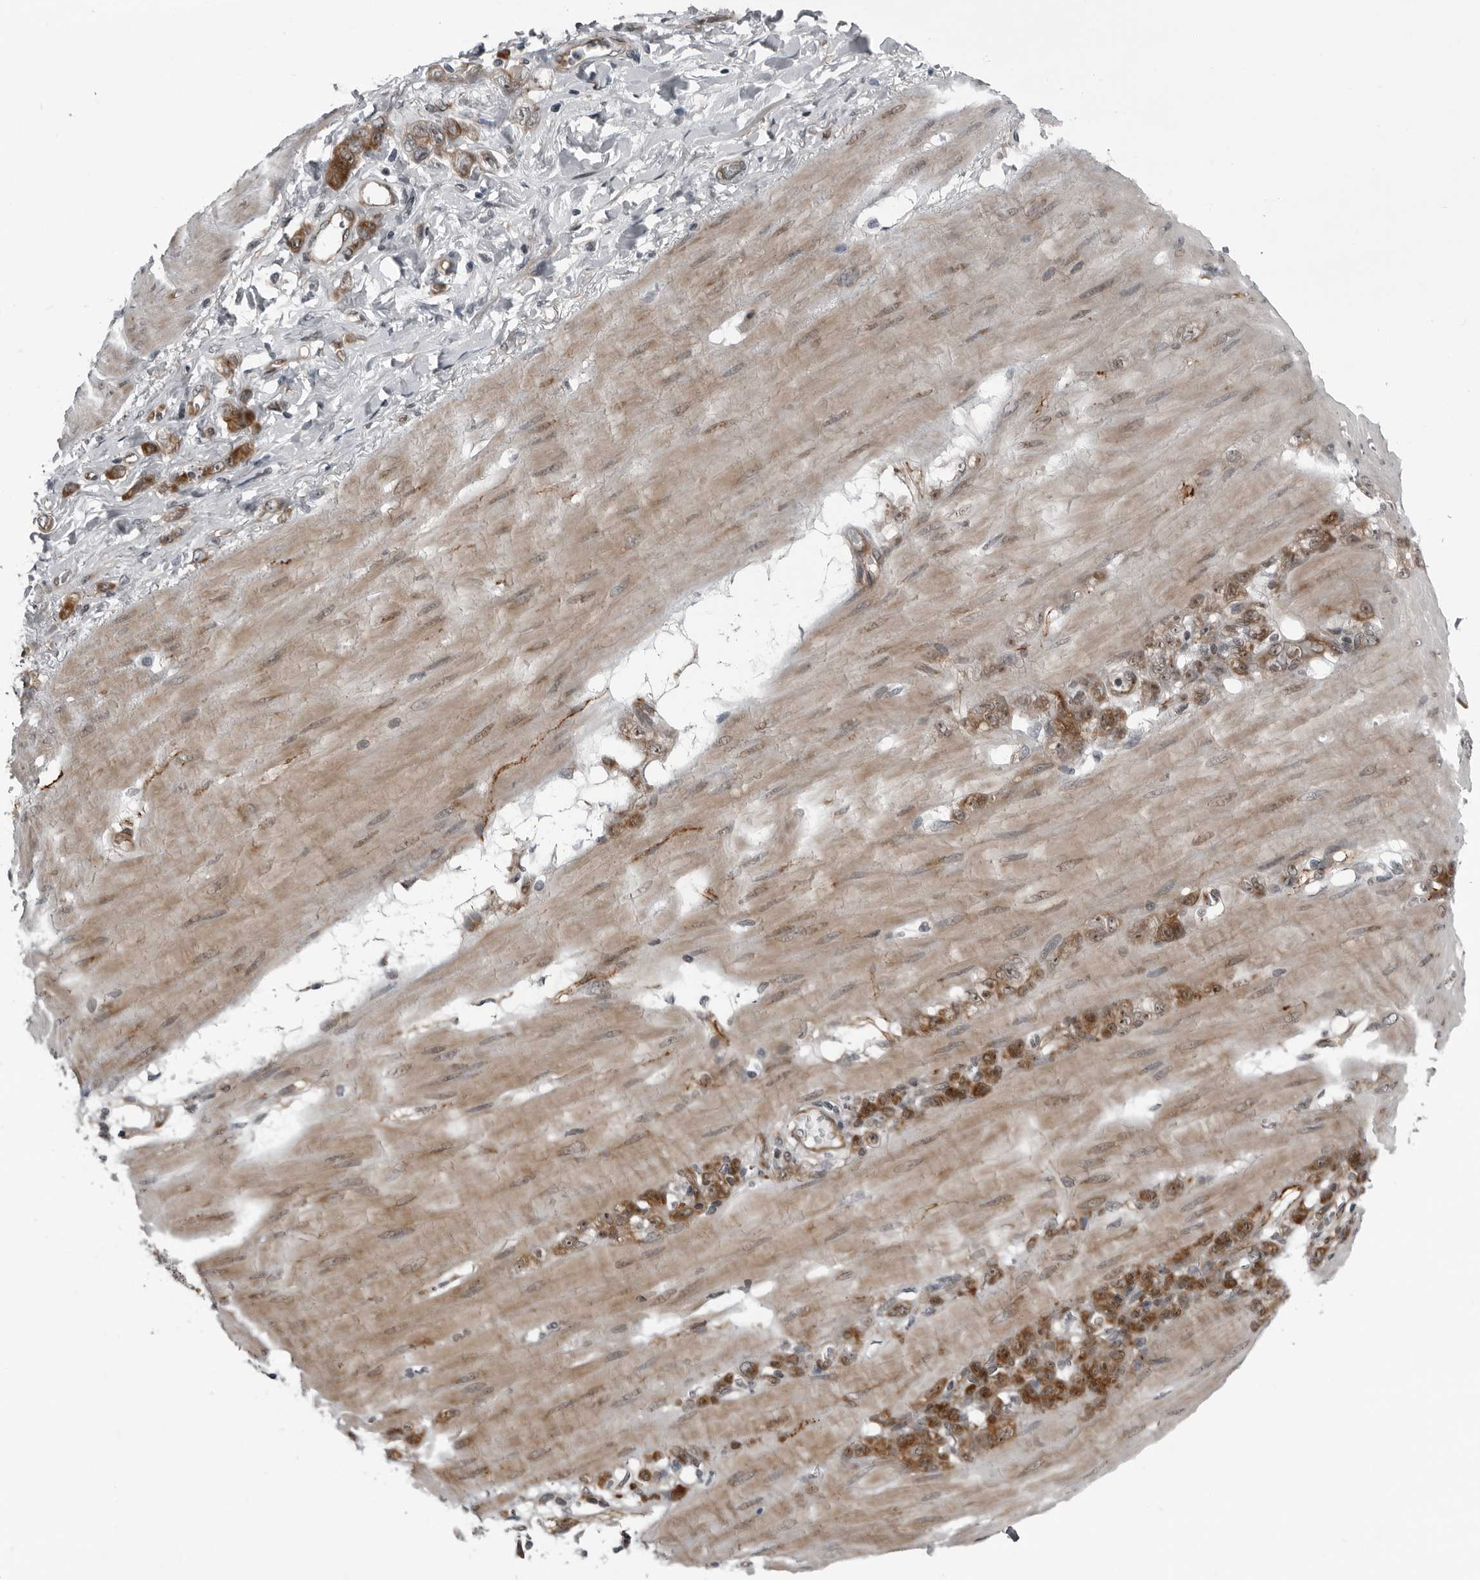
{"staining": {"intensity": "moderate", "quantity": ">75%", "location": "cytoplasmic/membranous,nuclear"}, "tissue": "stomach cancer", "cell_type": "Tumor cells", "image_type": "cancer", "snomed": [{"axis": "morphology", "description": "Adenocarcinoma, NOS"}, {"axis": "topography", "description": "Stomach"}], "caption": "Stomach cancer stained with DAB (3,3'-diaminobenzidine) IHC demonstrates medium levels of moderate cytoplasmic/membranous and nuclear staining in about >75% of tumor cells.", "gene": "FAM102B", "patient": {"sex": "male", "age": 82}}